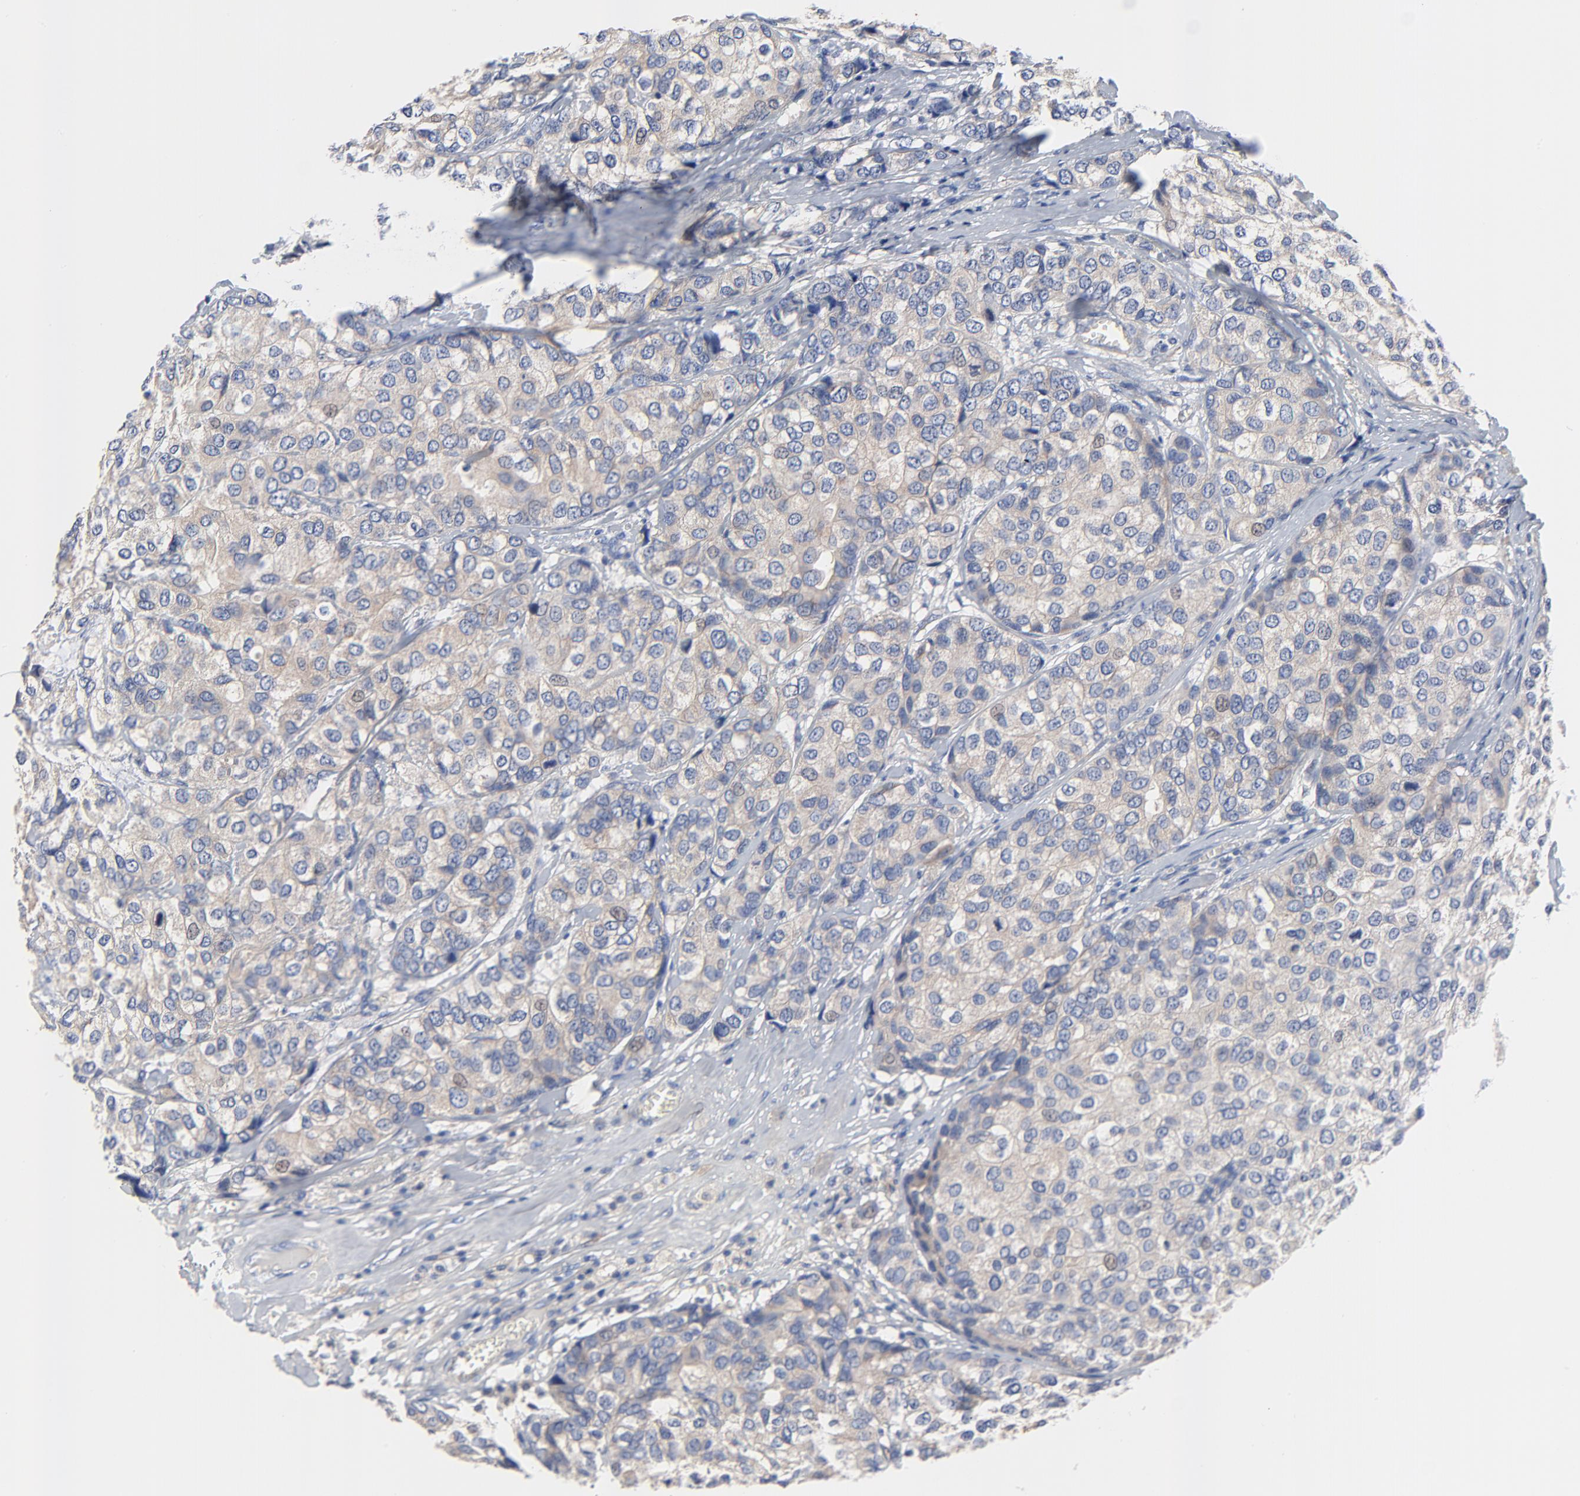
{"staining": {"intensity": "moderate", "quantity": ">75%", "location": "cytoplasmic/membranous"}, "tissue": "breast cancer", "cell_type": "Tumor cells", "image_type": "cancer", "snomed": [{"axis": "morphology", "description": "Duct carcinoma"}, {"axis": "topography", "description": "Breast"}], "caption": "Moderate cytoplasmic/membranous staining is present in approximately >75% of tumor cells in breast cancer.", "gene": "VAV2", "patient": {"sex": "female", "age": 68}}